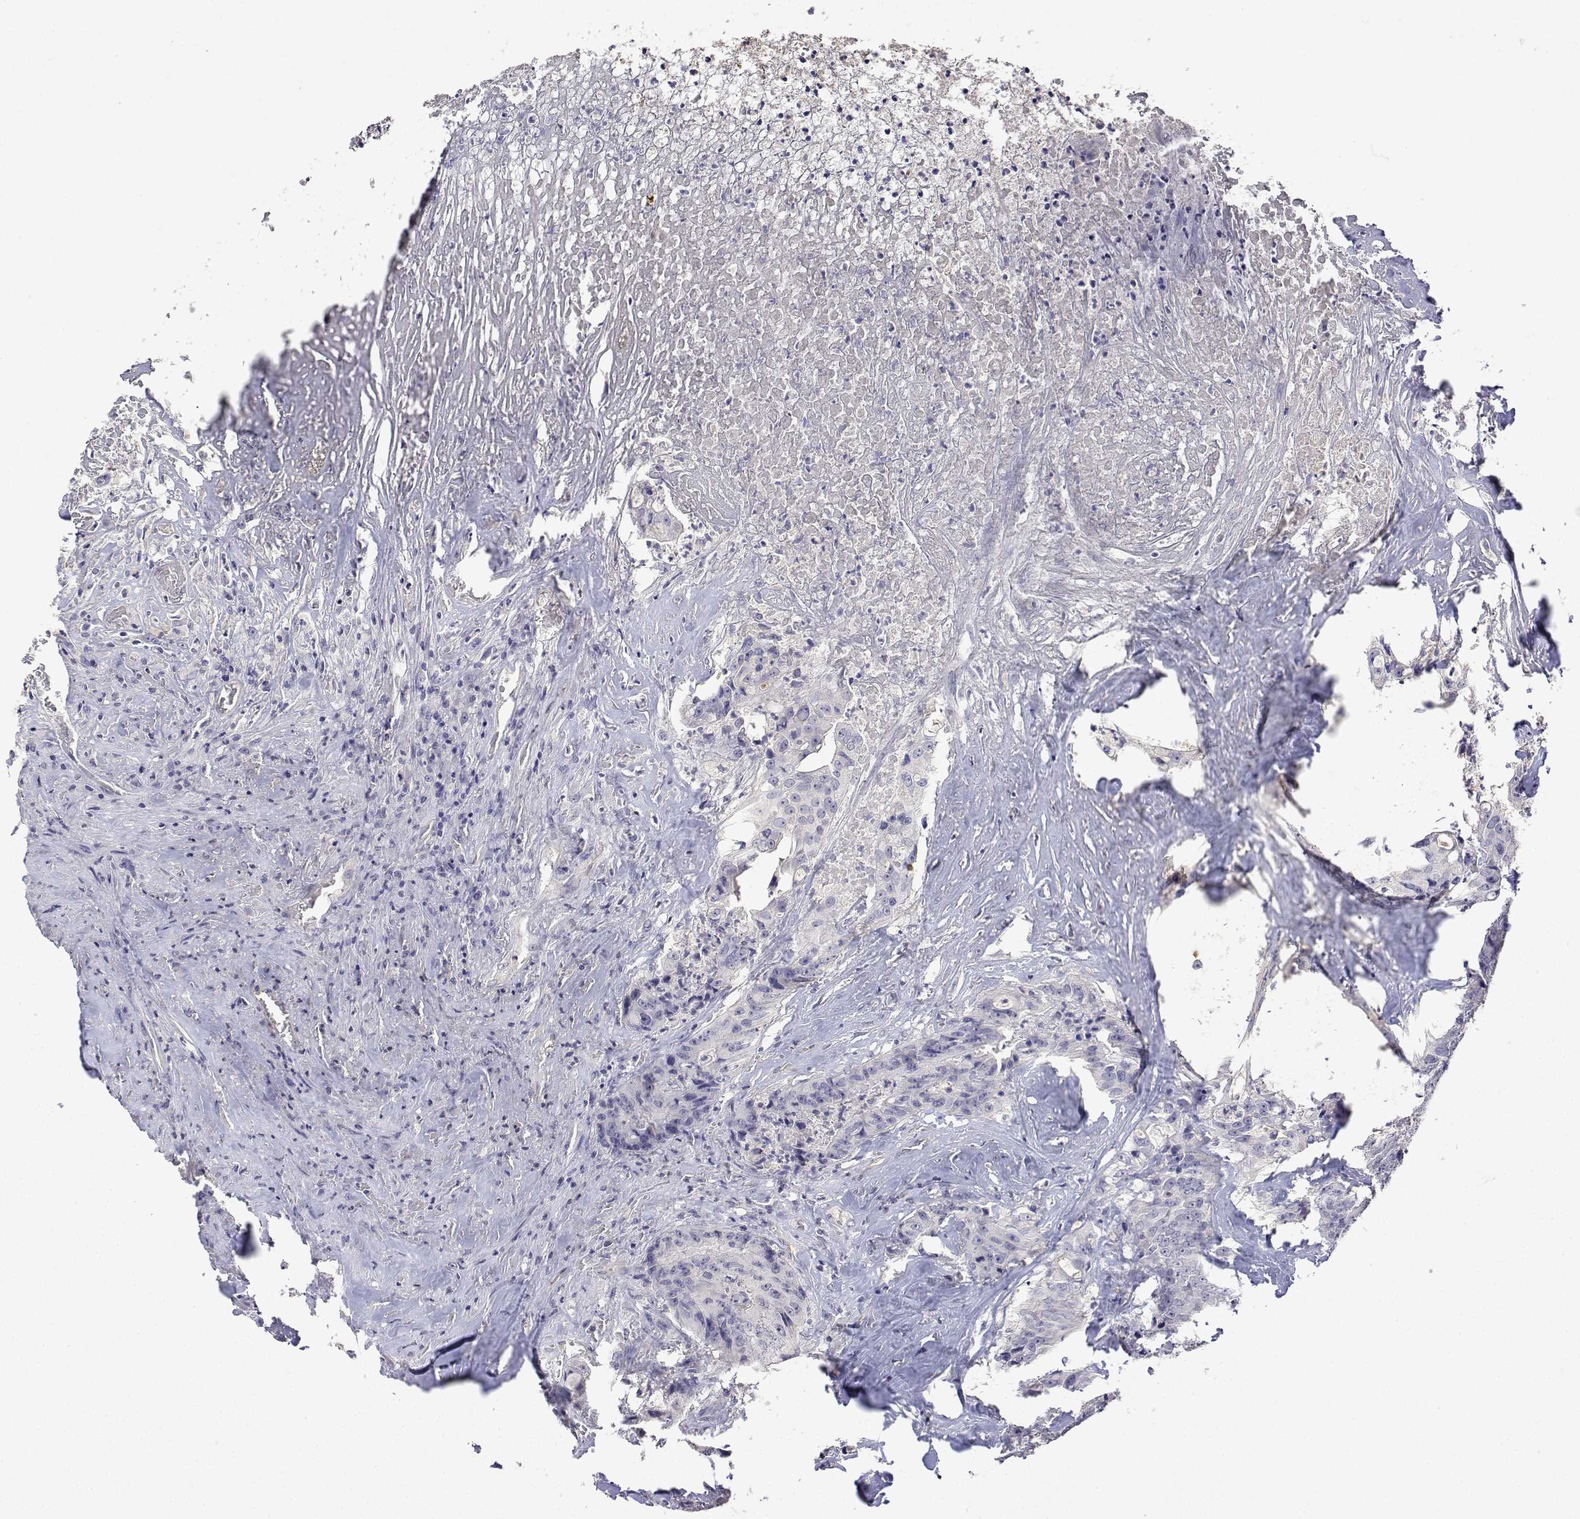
{"staining": {"intensity": "negative", "quantity": "none", "location": "none"}, "tissue": "colorectal cancer", "cell_type": "Tumor cells", "image_type": "cancer", "snomed": [{"axis": "morphology", "description": "Adenocarcinoma, NOS"}, {"axis": "topography", "description": "Rectum"}], "caption": "This is a micrograph of immunohistochemistry (IHC) staining of colorectal cancer, which shows no expression in tumor cells. The staining was performed using DAB to visualize the protein expression in brown, while the nuclei were stained in blue with hematoxylin (Magnification: 20x).", "gene": "PLCB1", "patient": {"sex": "female", "age": 62}}